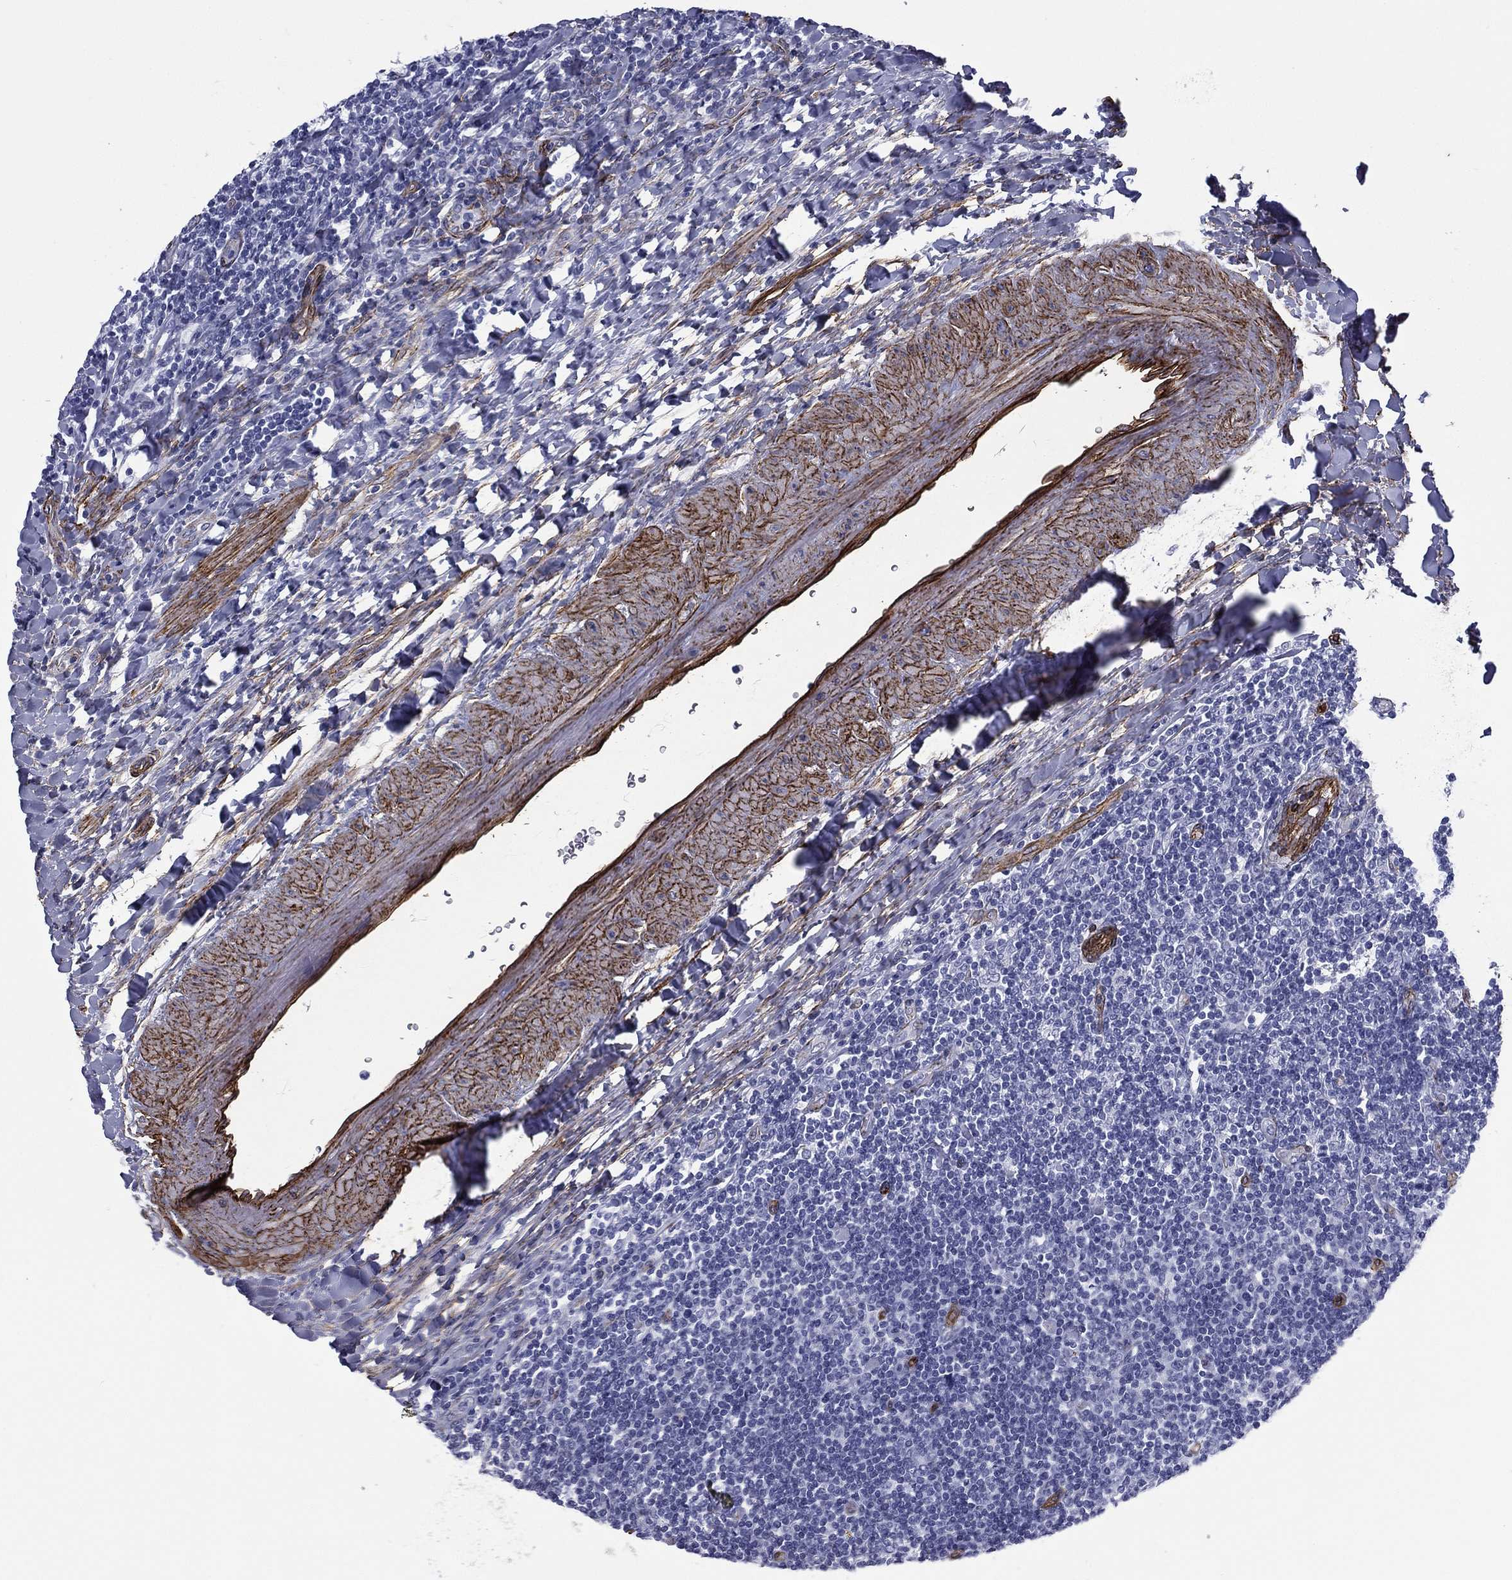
{"staining": {"intensity": "negative", "quantity": "none", "location": "none"}, "tissue": "lymphoma", "cell_type": "Tumor cells", "image_type": "cancer", "snomed": [{"axis": "morphology", "description": "Hodgkin's disease, NOS"}, {"axis": "topography", "description": "Lymph node"}], "caption": "Hodgkin's disease was stained to show a protein in brown. There is no significant positivity in tumor cells. (DAB IHC visualized using brightfield microscopy, high magnification).", "gene": "CAVIN3", "patient": {"sex": "male", "age": 40}}